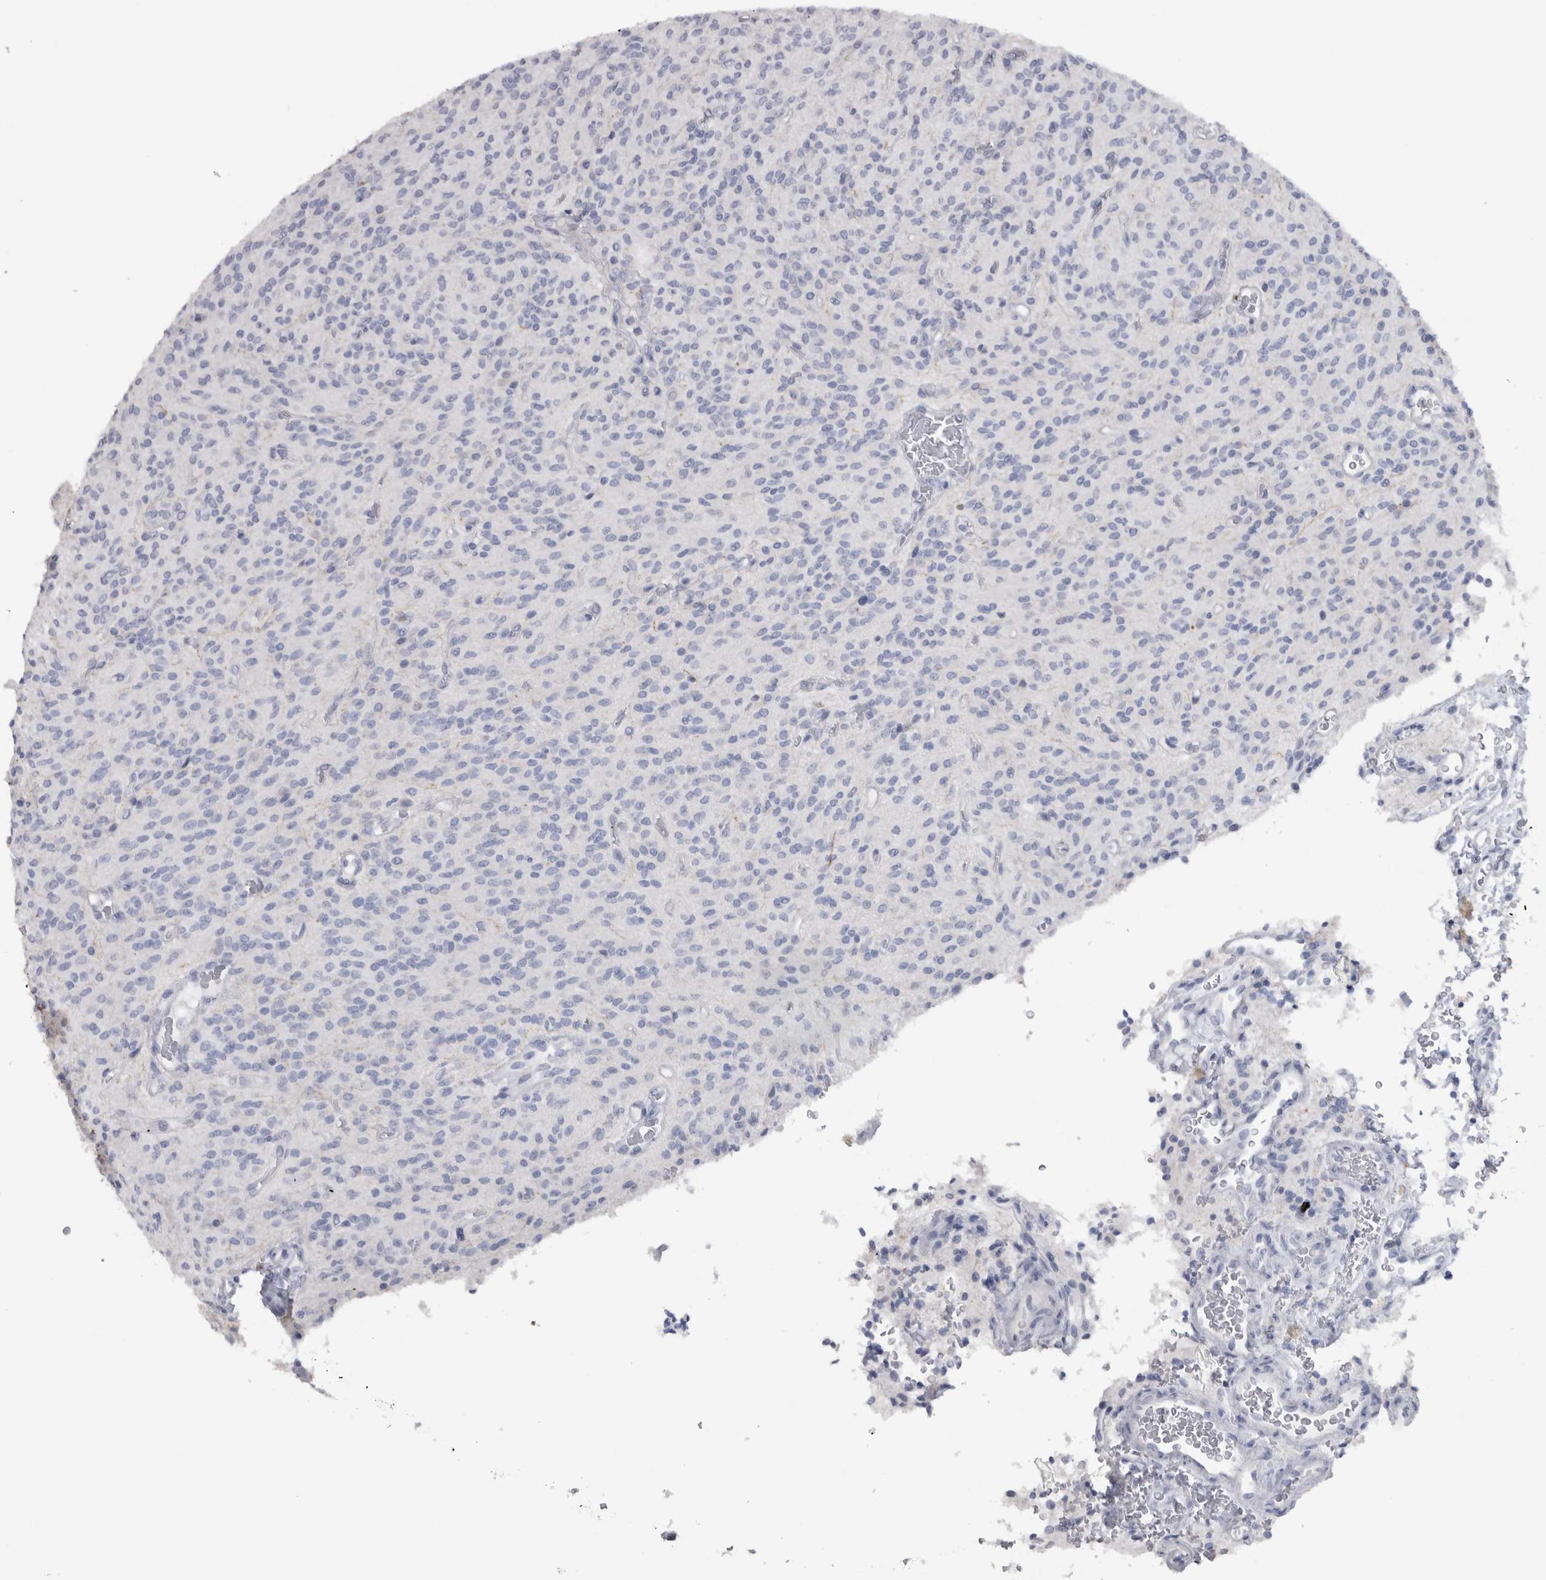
{"staining": {"intensity": "negative", "quantity": "none", "location": "none"}, "tissue": "glioma", "cell_type": "Tumor cells", "image_type": "cancer", "snomed": [{"axis": "morphology", "description": "Glioma, malignant, High grade"}, {"axis": "topography", "description": "Brain"}], "caption": "There is no significant staining in tumor cells of high-grade glioma (malignant).", "gene": "PTH", "patient": {"sex": "male", "age": 34}}